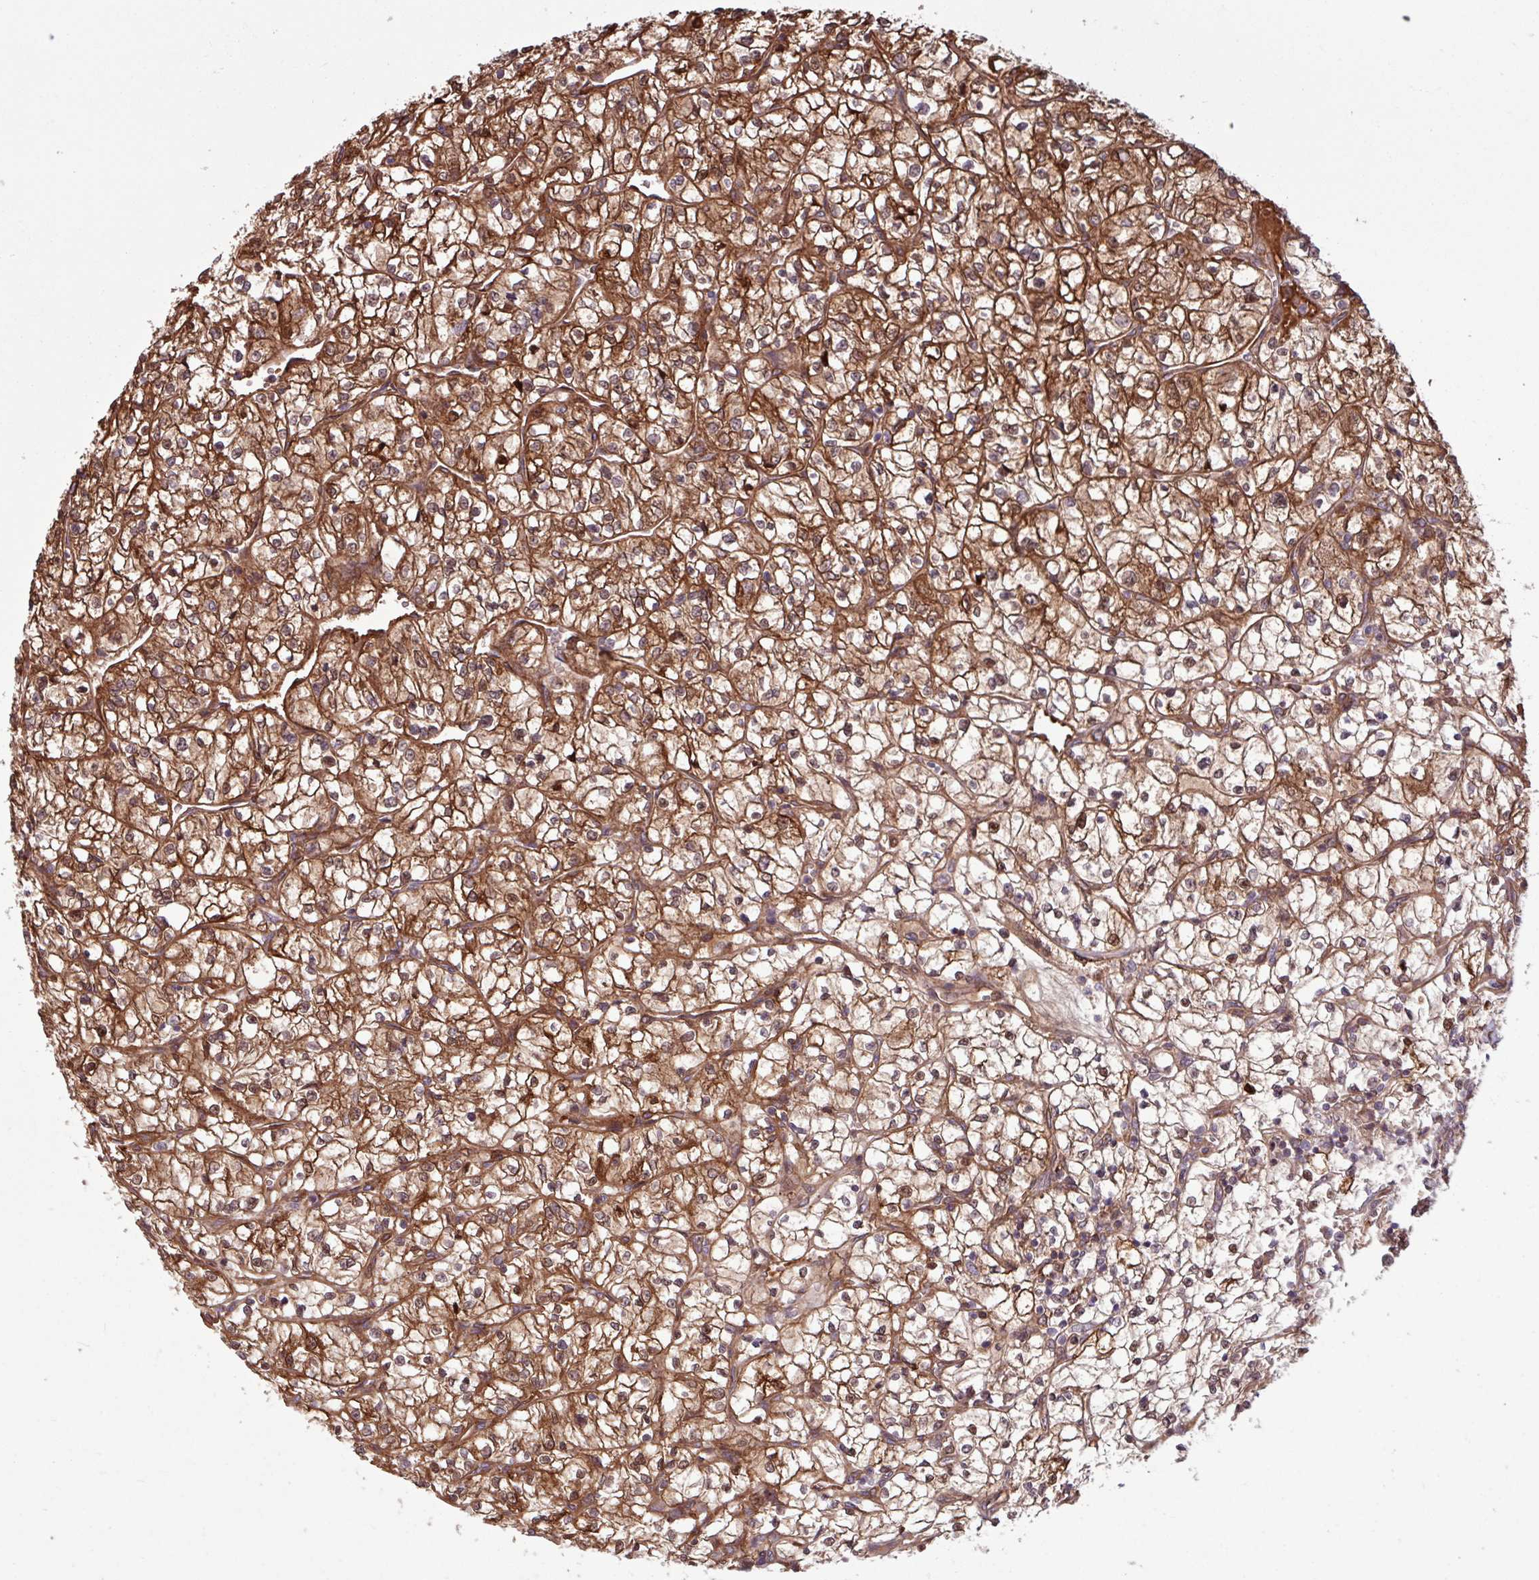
{"staining": {"intensity": "strong", "quantity": ">75%", "location": "cytoplasmic/membranous,nuclear"}, "tissue": "renal cancer", "cell_type": "Tumor cells", "image_type": "cancer", "snomed": [{"axis": "morphology", "description": "Adenocarcinoma, NOS"}, {"axis": "topography", "description": "Kidney"}], "caption": "Immunohistochemical staining of human renal cancer exhibits high levels of strong cytoplasmic/membranous and nuclear protein positivity in approximately >75% of tumor cells.", "gene": "PDPR", "patient": {"sex": "female", "age": 64}}